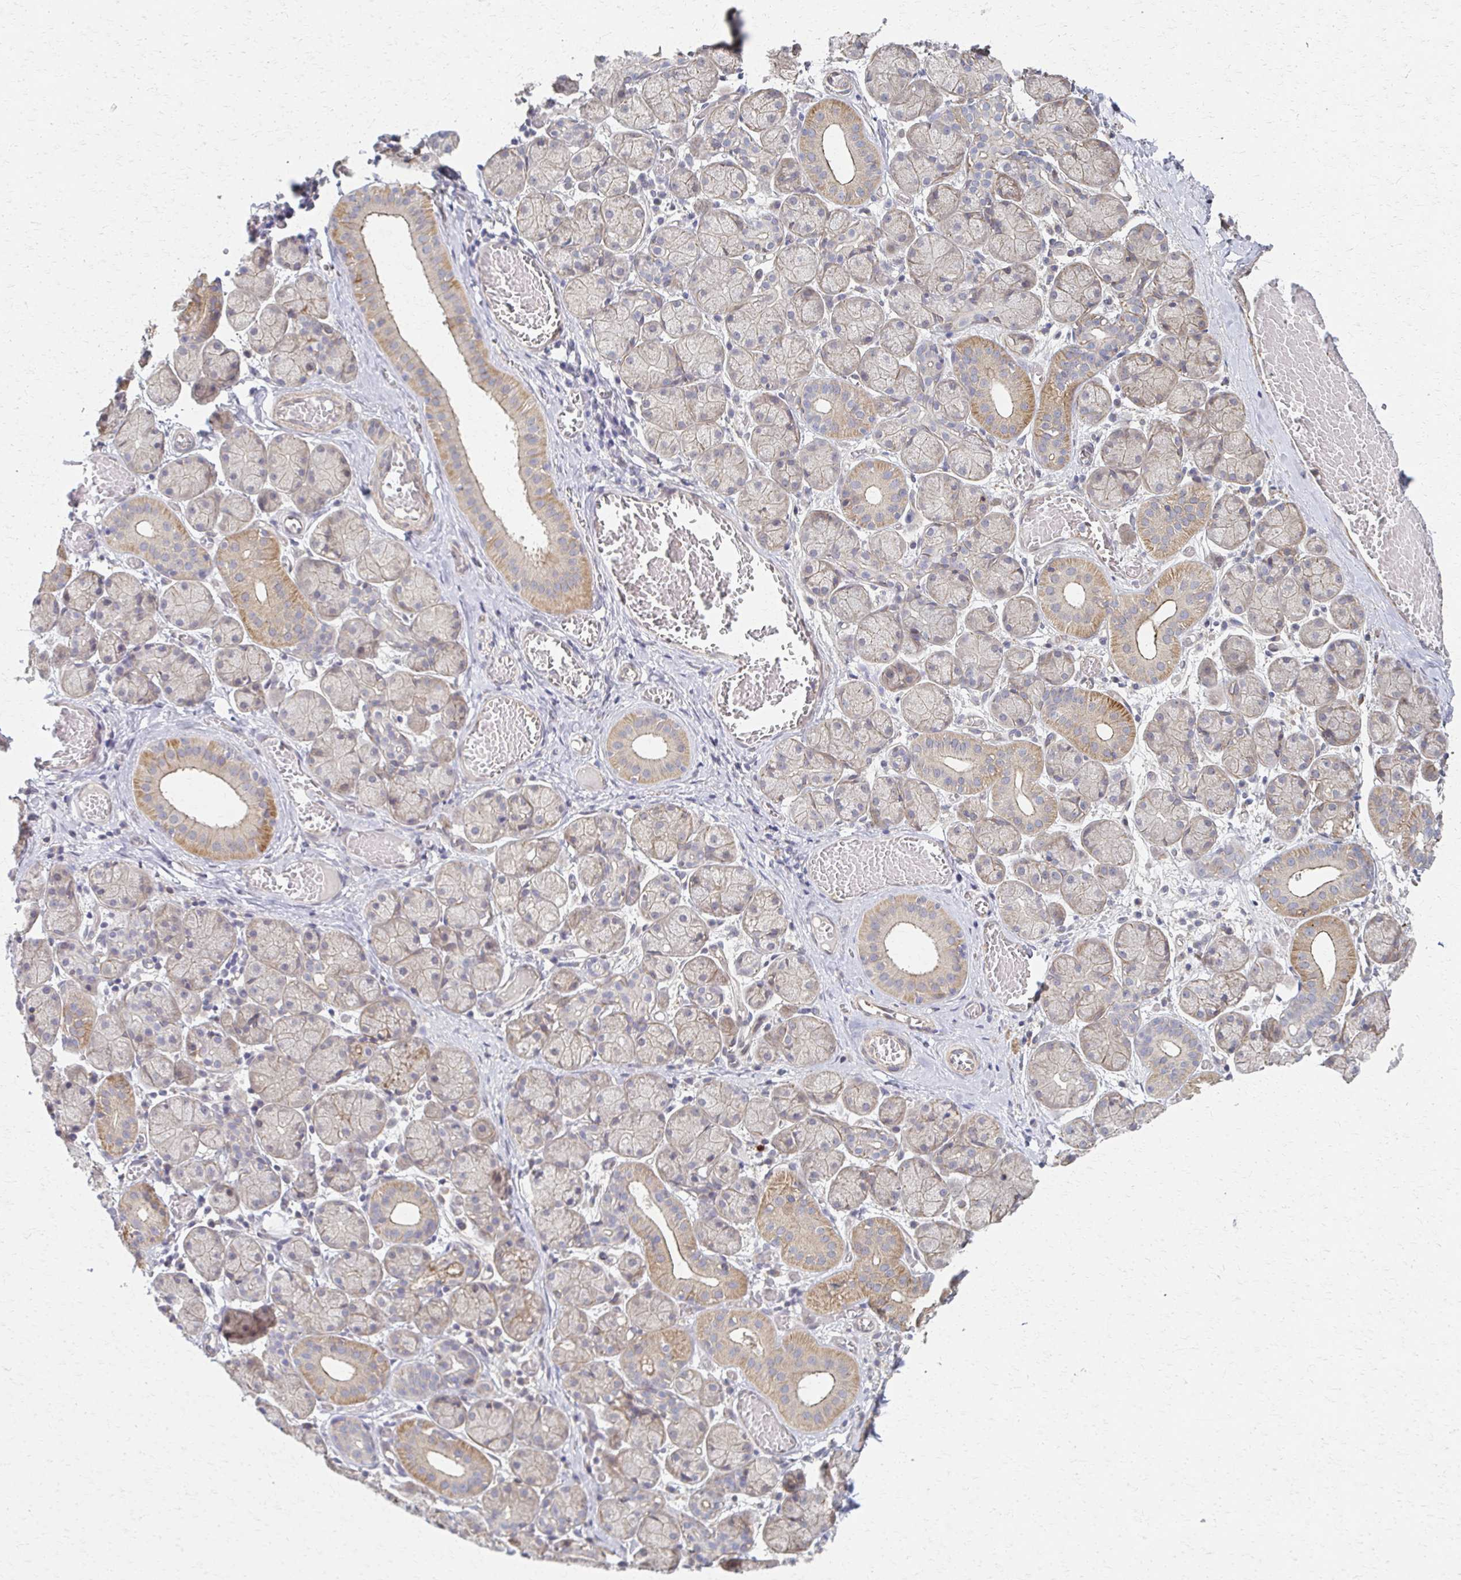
{"staining": {"intensity": "moderate", "quantity": "<25%", "location": "cytoplasmic/membranous"}, "tissue": "salivary gland", "cell_type": "Glandular cells", "image_type": "normal", "snomed": [{"axis": "morphology", "description": "Normal tissue, NOS"}, {"axis": "topography", "description": "Salivary gland"}], "caption": "Immunohistochemistry (IHC) histopathology image of normal salivary gland: salivary gland stained using immunohistochemistry (IHC) shows low levels of moderate protein expression localized specifically in the cytoplasmic/membranous of glandular cells, appearing as a cytoplasmic/membranous brown color.", "gene": "EOLA1", "patient": {"sex": "female", "age": 24}}